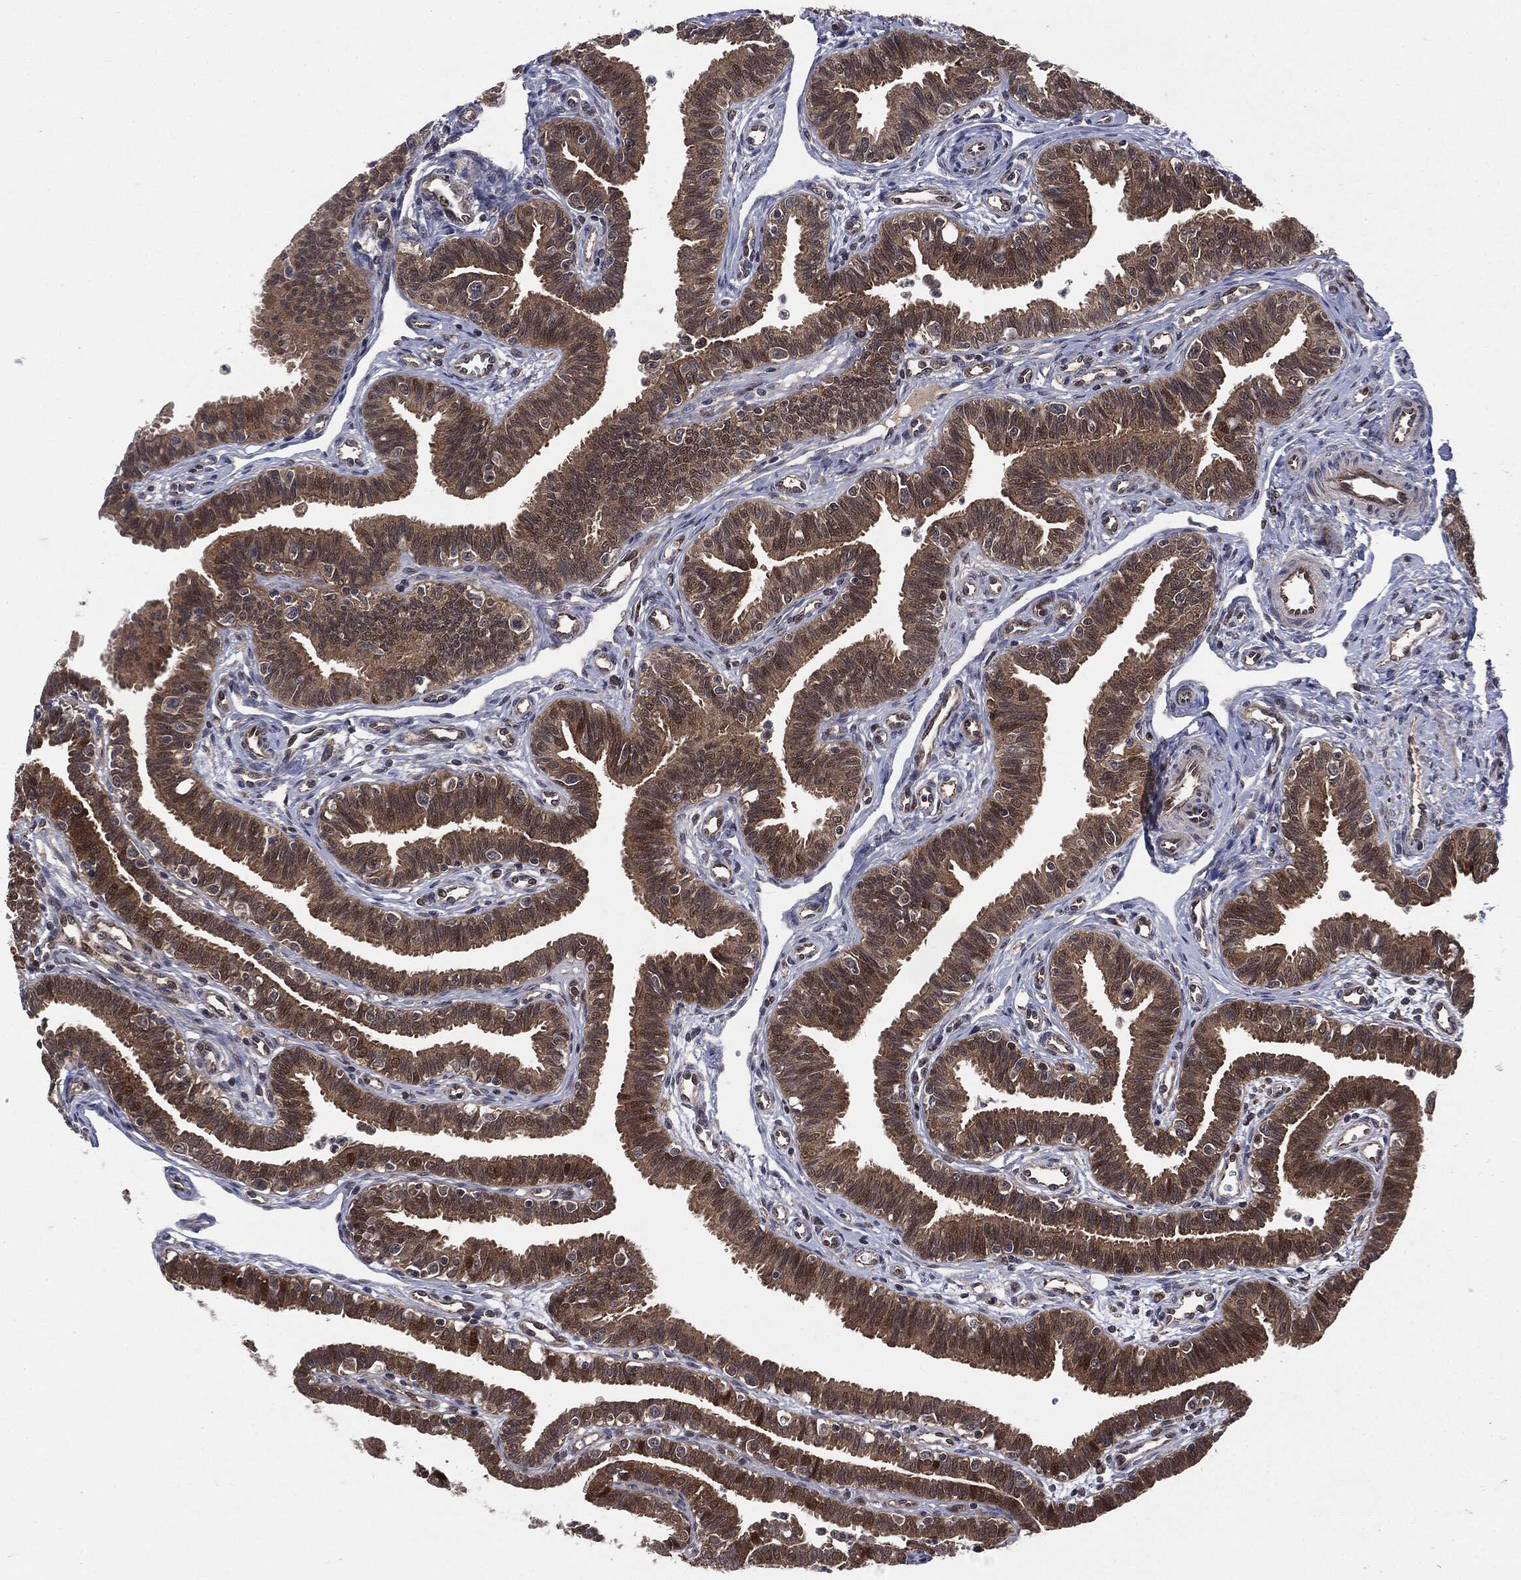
{"staining": {"intensity": "strong", "quantity": ">75%", "location": "cytoplasmic/membranous"}, "tissue": "fallopian tube", "cell_type": "Glandular cells", "image_type": "normal", "snomed": [{"axis": "morphology", "description": "Normal tissue, NOS"}, {"axis": "topography", "description": "Fallopian tube"}], "caption": "About >75% of glandular cells in normal fallopian tube display strong cytoplasmic/membranous protein expression as visualized by brown immunohistochemical staining.", "gene": "PTPA", "patient": {"sex": "female", "age": 36}}